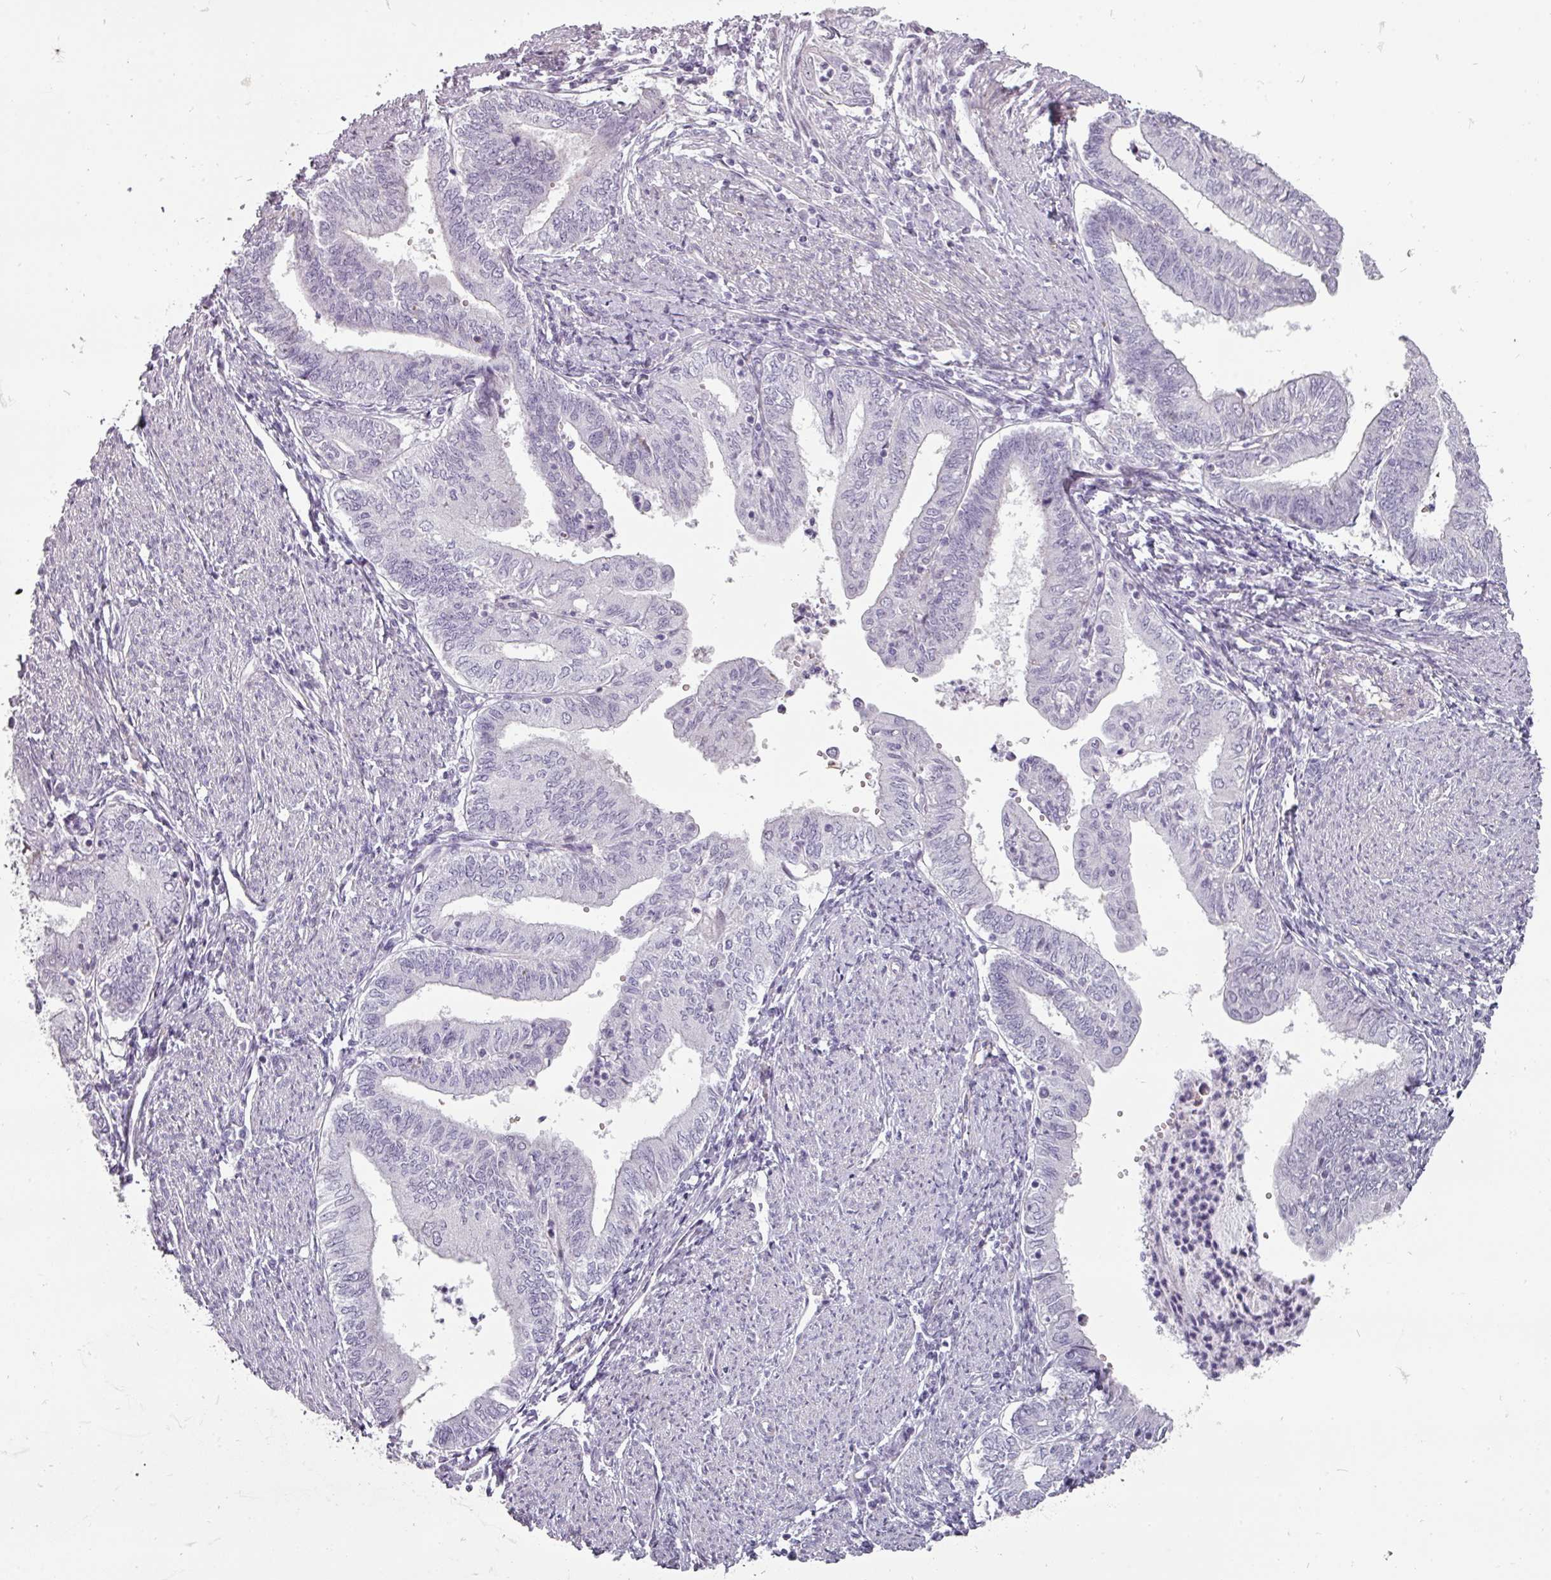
{"staining": {"intensity": "negative", "quantity": "none", "location": "none"}, "tissue": "endometrial cancer", "cell_type": "Tumor cells", "image_type": "cancer", "snomed": [{"axis": "morphology", "description": "Adenocarcinoma, NOS"}, {"axis": "topography", "description": "Endometrium"}], "caption": "Immunohistochemical staining of endometrial cancer (adenocarcinoma) exhibits no significant expression in tumor cells.", "gene": "CHRDL1", "patient": {"sex": "female", "age": 66}}